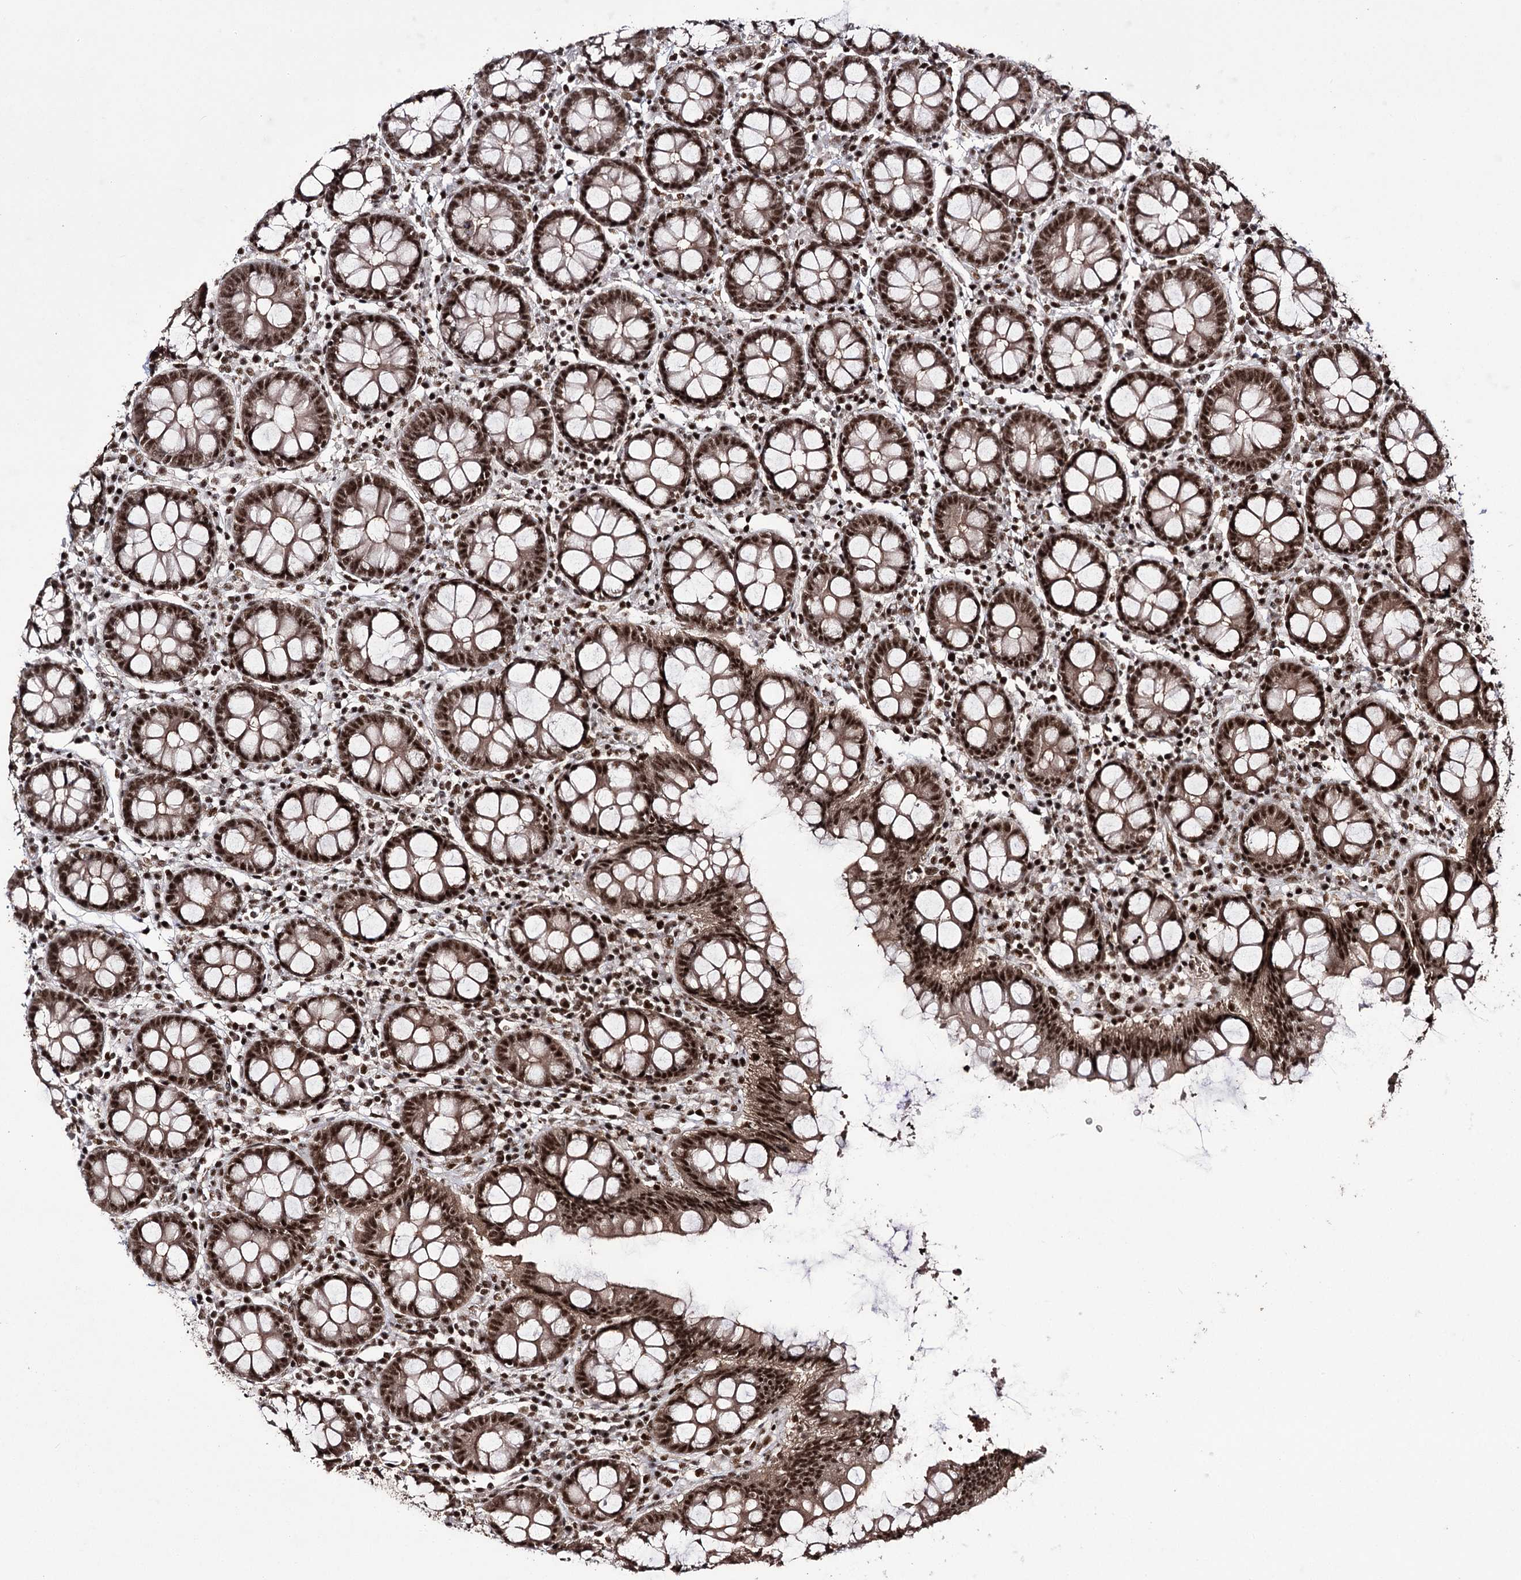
{"staining": {"intensity": "moderate", "quantity": ">75%", "location": "nuclear"}, "tissue": "colon", "cell_type": "Endothelial cells", "image_type": "normal", "snomed": [{"axis": "morphology", "description": "Normal tissue, NOS"}, {"axis": "topography", "description": "Colon"}], "caption": "Endothelial cells demonstrate medium levels of moderate nuclear staining in approximately >75% of cells in unremarkable human colon.", "gene": "PRPF40A", "patient": {"sex": "female", "age": 79}}